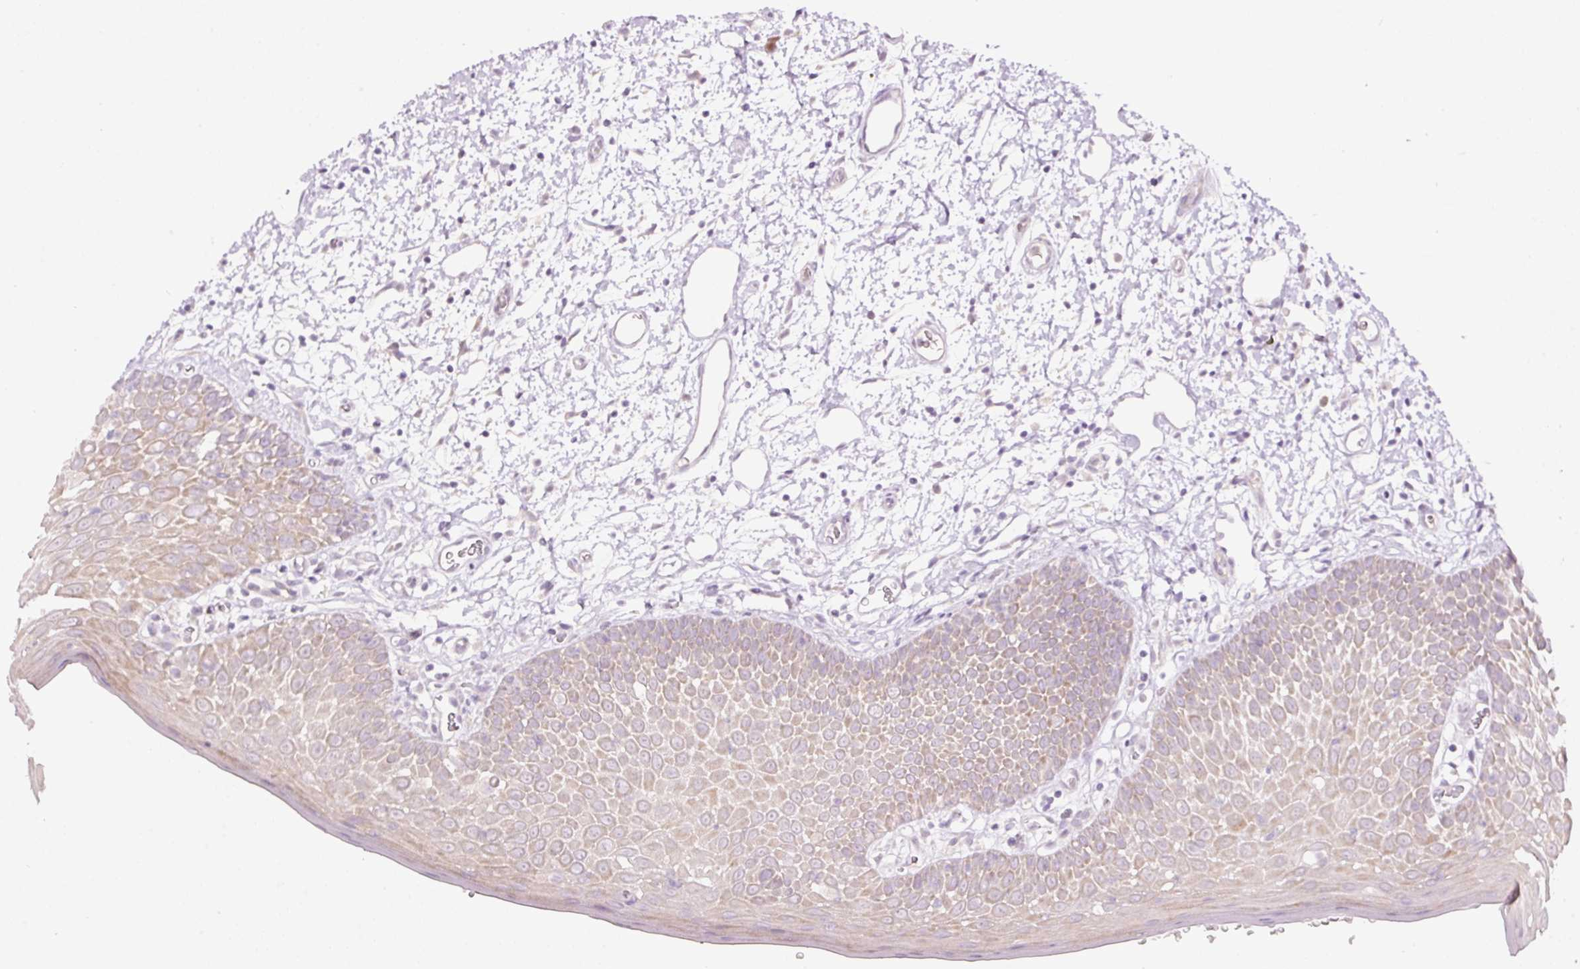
{"staining": {"intensity": "moderate", "quantity": "25%-75%", "location": "cytoplasmic/membranous"}, "tissue": "oral mucosa", "cell_type": "Squamous epithelial cells", "image_type": "normal", "snomed": [{"axis": "morphology", "description": "Normal tissue, NOS"}, {"axis": "morphology", "description": "Squamous cell carcinoma, NOS"}, {"axis": "topography", "description": "Oral tissue"}, {"axis": "topography", "description": "Tounge, NOS"}, {"axis": "topography", "description": "Head-Neck"}], "caption": "Immunohistochemistry (DAB) staining of normal human oral mucosa shows moderate cytoplasmic/membranous protein positivity in about 25%-75% of squamous epithelial cells. (Stains: DAB (3,3'-diaminobenzidine) in brown, nuclei in blue, Microscopy: brightfield microscopy at high magnification).", "gene": "RSPO2", "patient": {"sex": "male", "age": 76}}